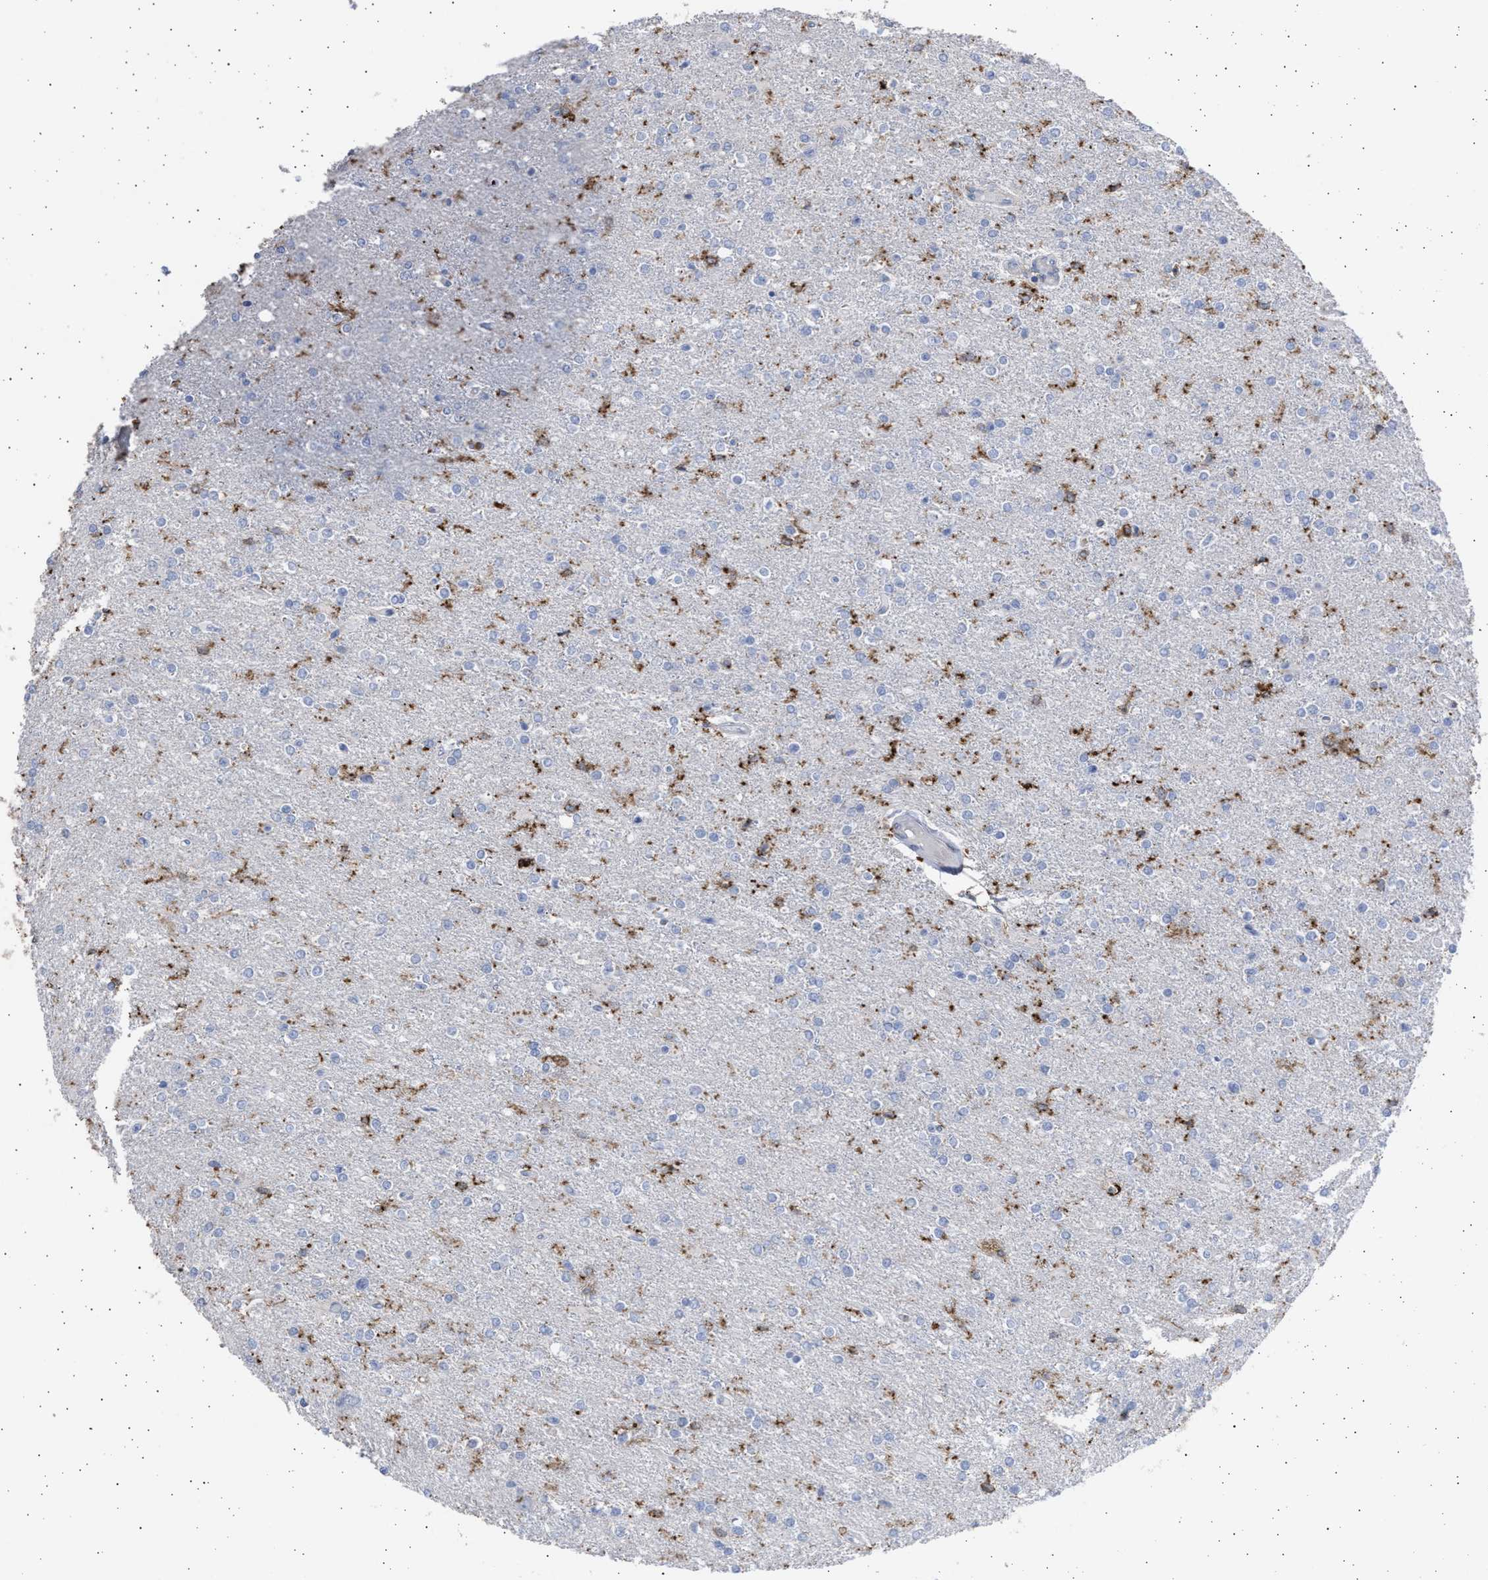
{"staining": {"intensity": "negative", "quantity": "none", "location": "none"}, "tissue": "glioma", "cell_type": "Tumor cells", "image_type": "cancer", "snomed": [{"axis": "morphology", "description": "Glioma, malignant, High grade"}, {"axis": "topography", "description": "Cerebral cortex"}], "caption": "Histopathology image shows no significant protein positivity in tumor cells of glioma.", "gene": "FCER1A", "patient": {"sex": "male", "age": 76}}